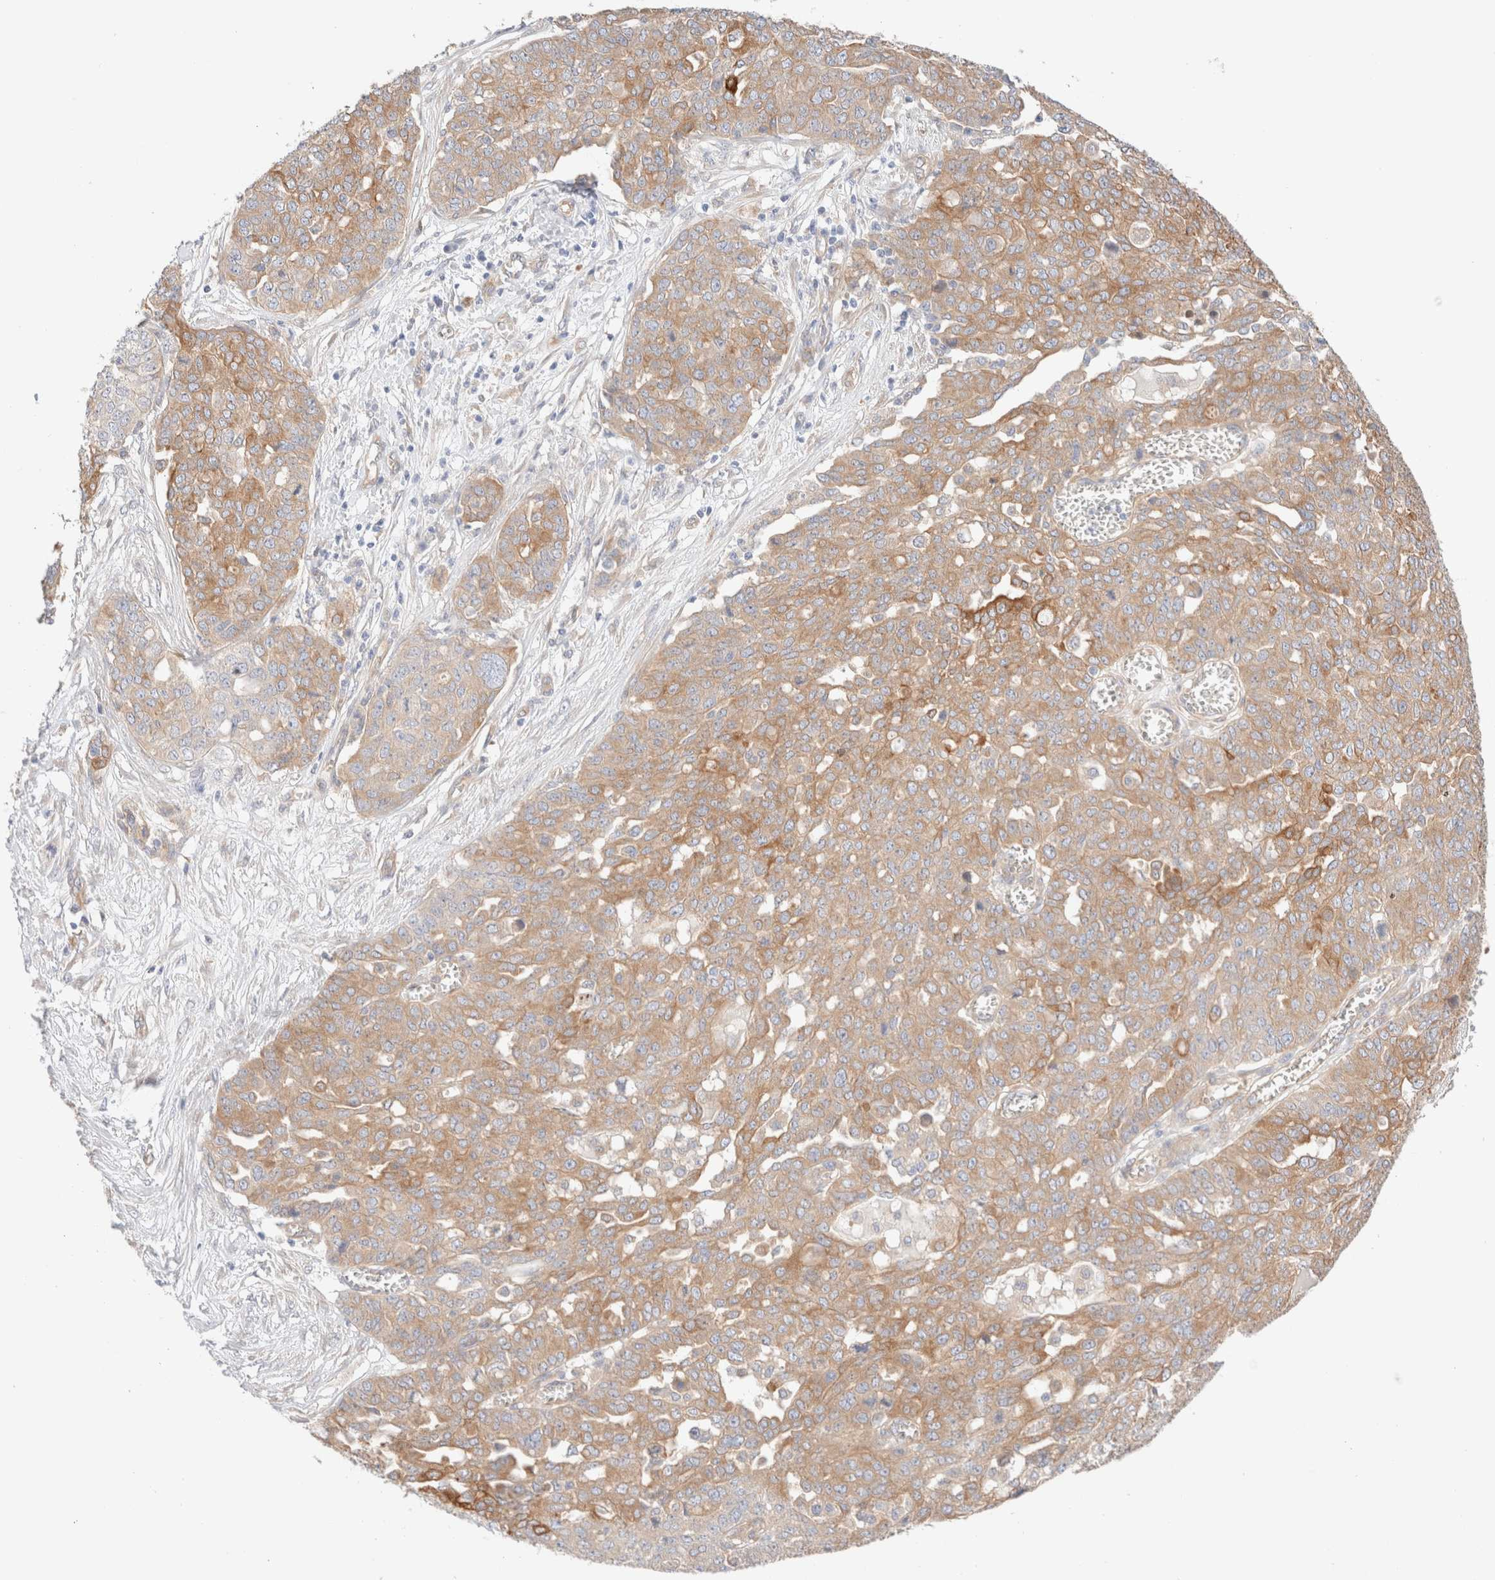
{"staining": {"intensity": "moderate", "quantity": ">75%", "location": "cytoplasmic/membranous"}, "tissue": "ovarian cancer", "cell_type": "Tumor cells", "image_type": "cancer", "snomed": [{"axis": "morphology", "description": "Cystadenocarcinoma, serous, NOS"}, {"axis": "topography", "description": "Soft tissue"}, {"axis": "topography", "description": "Ovary"}], "caption": "Ovarian cancer (serous cystadenocarcinoma) tissue reveals moderate cytoplasmic/membranous expression in about >75% of tumor cells, visualized by immunohistochemistry.", "gene": "NIBAN2", "patient": {"sex": "female", "age": 57}}